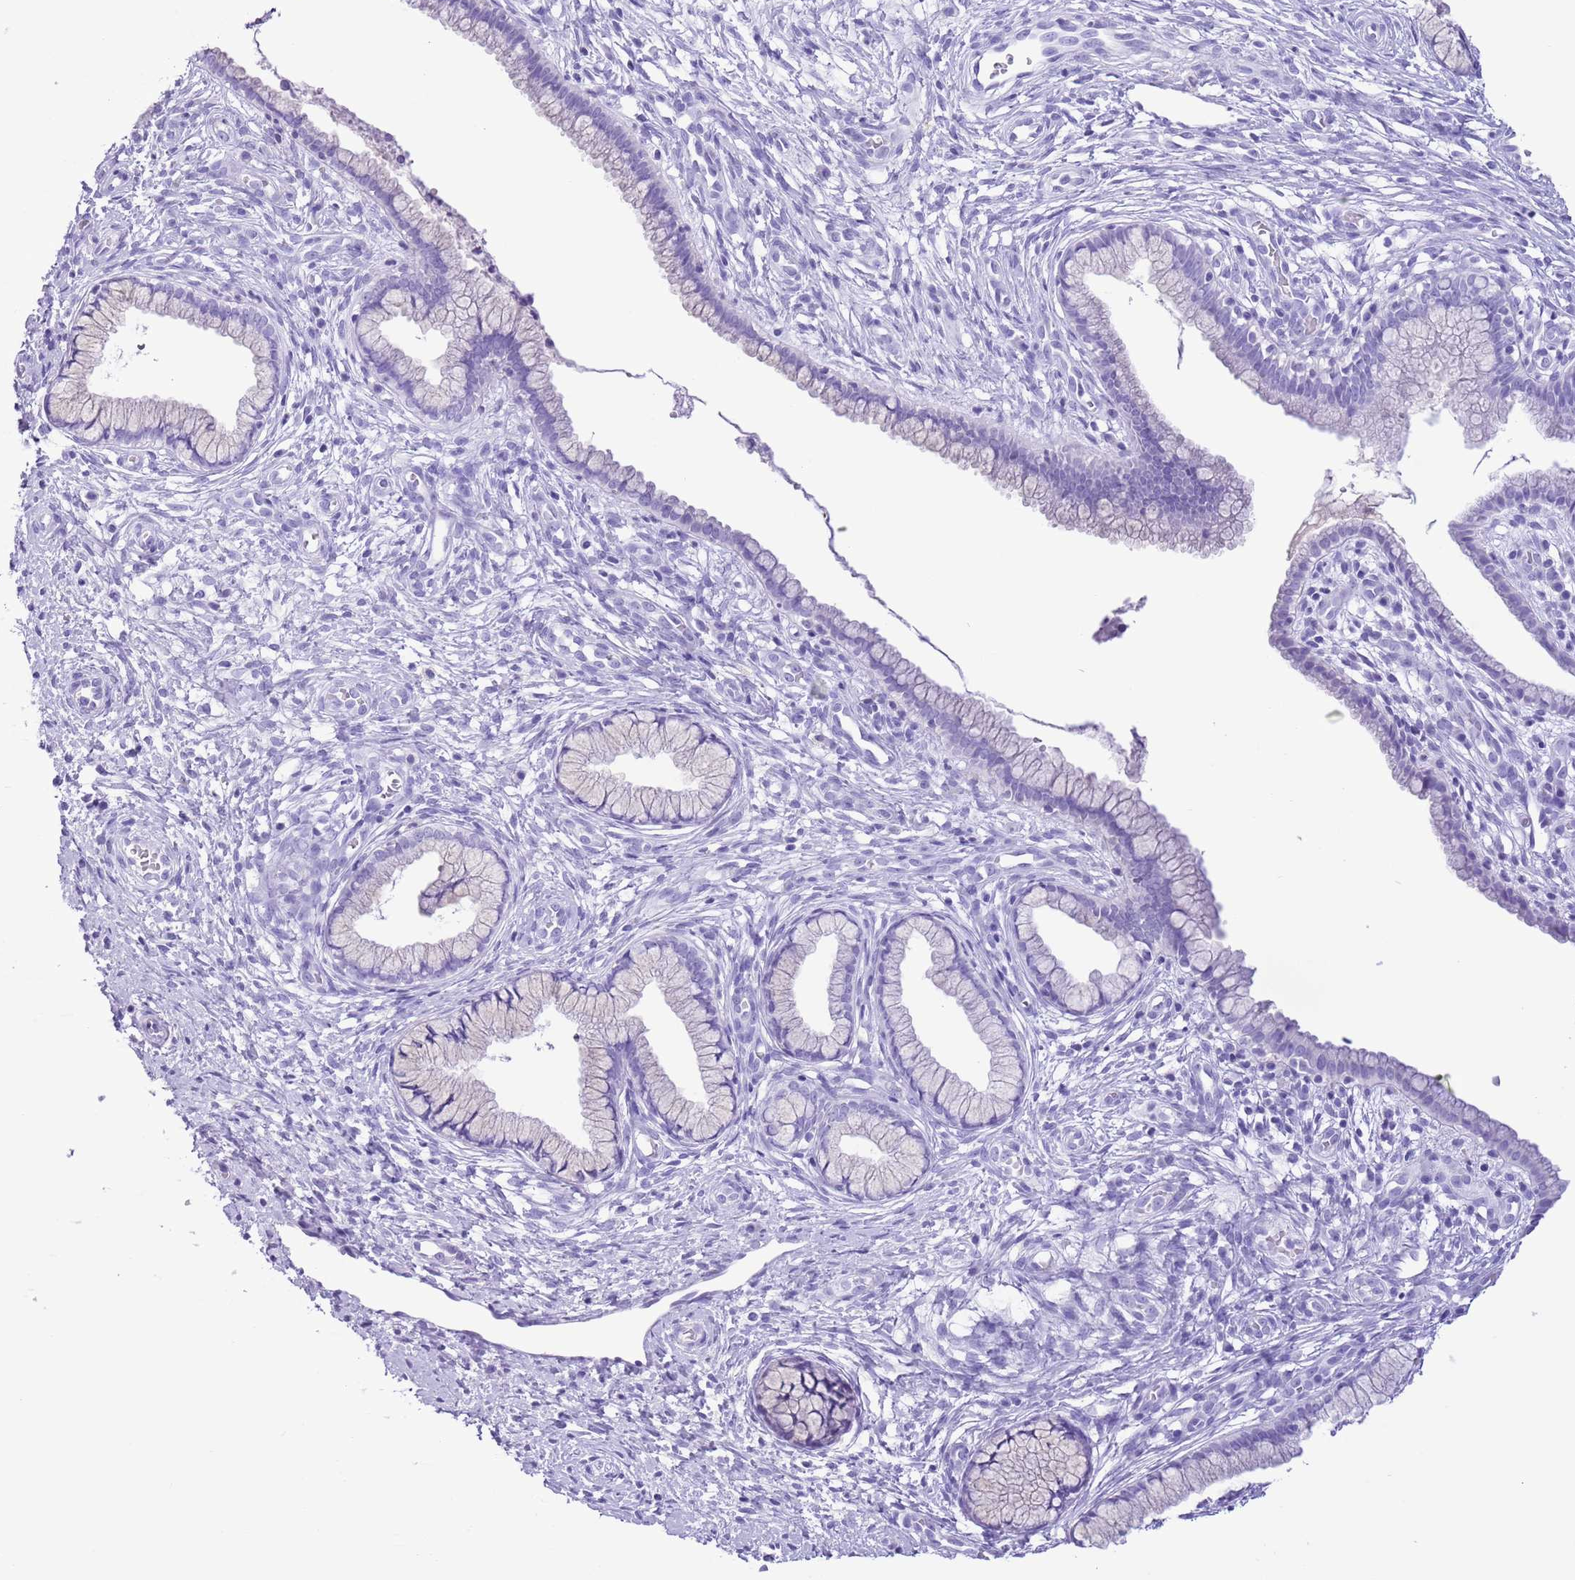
{"staining": {"intensity": "negative", "quantity": "none", "location": "none"}, "tissue": "cervix", "cell_type": "Glandular cells", "image_type": "normal", "snomed": [{"axis": "morphology", "description": "Normal tissue, NOS"}, {"axis": "topography", "description": "Cervix"}], "caption": "High magnification brightfield microscopy of benign cervix stained with DAB (3,3'-diaminobenzidine) (brown) and counterstained with hematoxylin (blue): glandular cells show no significant staining. Nuclei are stained in blue.", "gene": "TBC1D10B", "patient": {"sex": "female", "age": 36}}